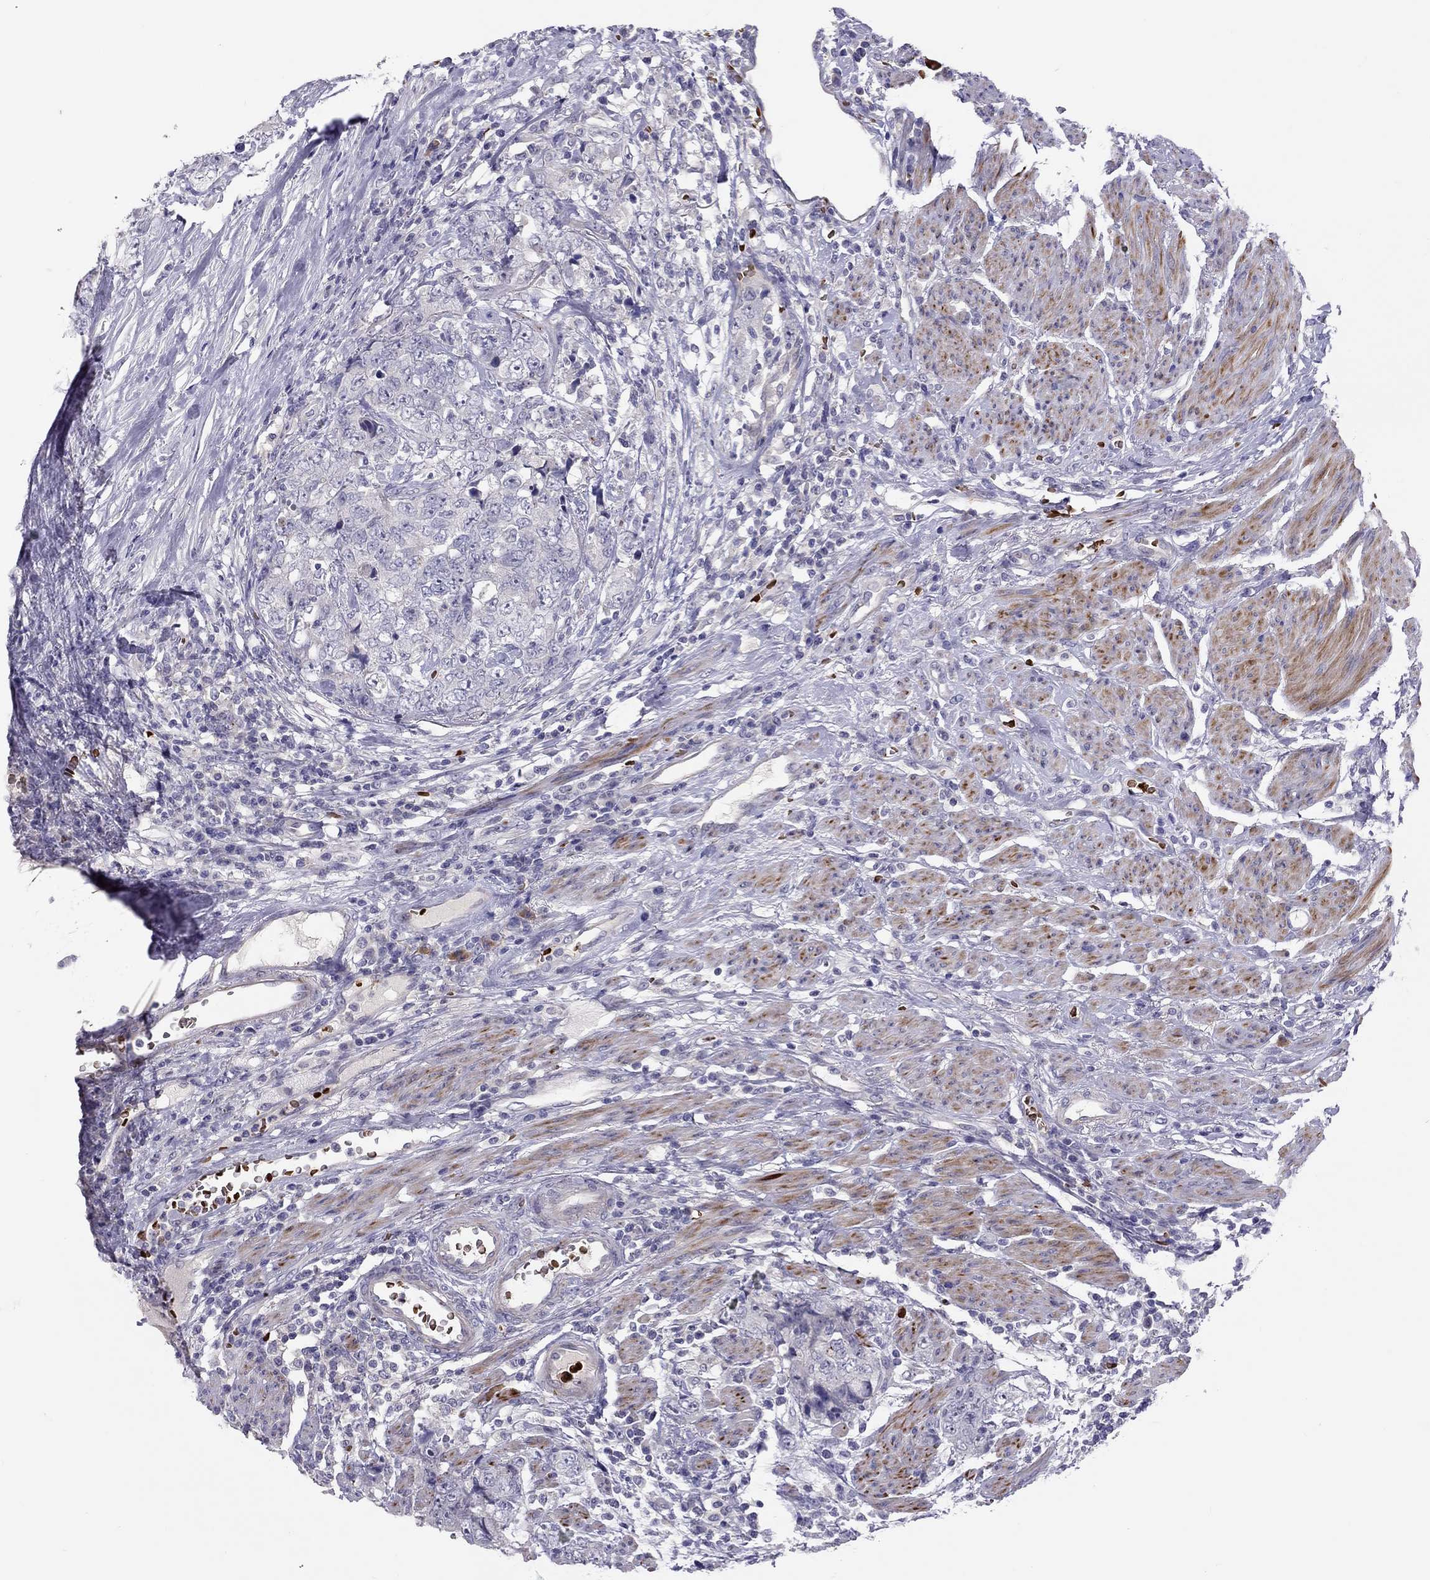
{"staining": {"intensity": "negative", "quantity": "none", "location": "none"}, "tissue": "urothelial cancer", "cell_type": "Tumor cells", "image_type": "cancer", "snomed": [{"axis": "morphology", "description": "Urothelial carcinoma, High grade"}, {"axis": "topography", "description": "Urinary bladder"}], "caption": "High power microscopy image of an IHC histopathology image of urothelial carcinoma (high-grade), revealing no significant expression in tumor cells.", "gene": "FRMD1", "patient": {"sex": "female", "age": 78}}